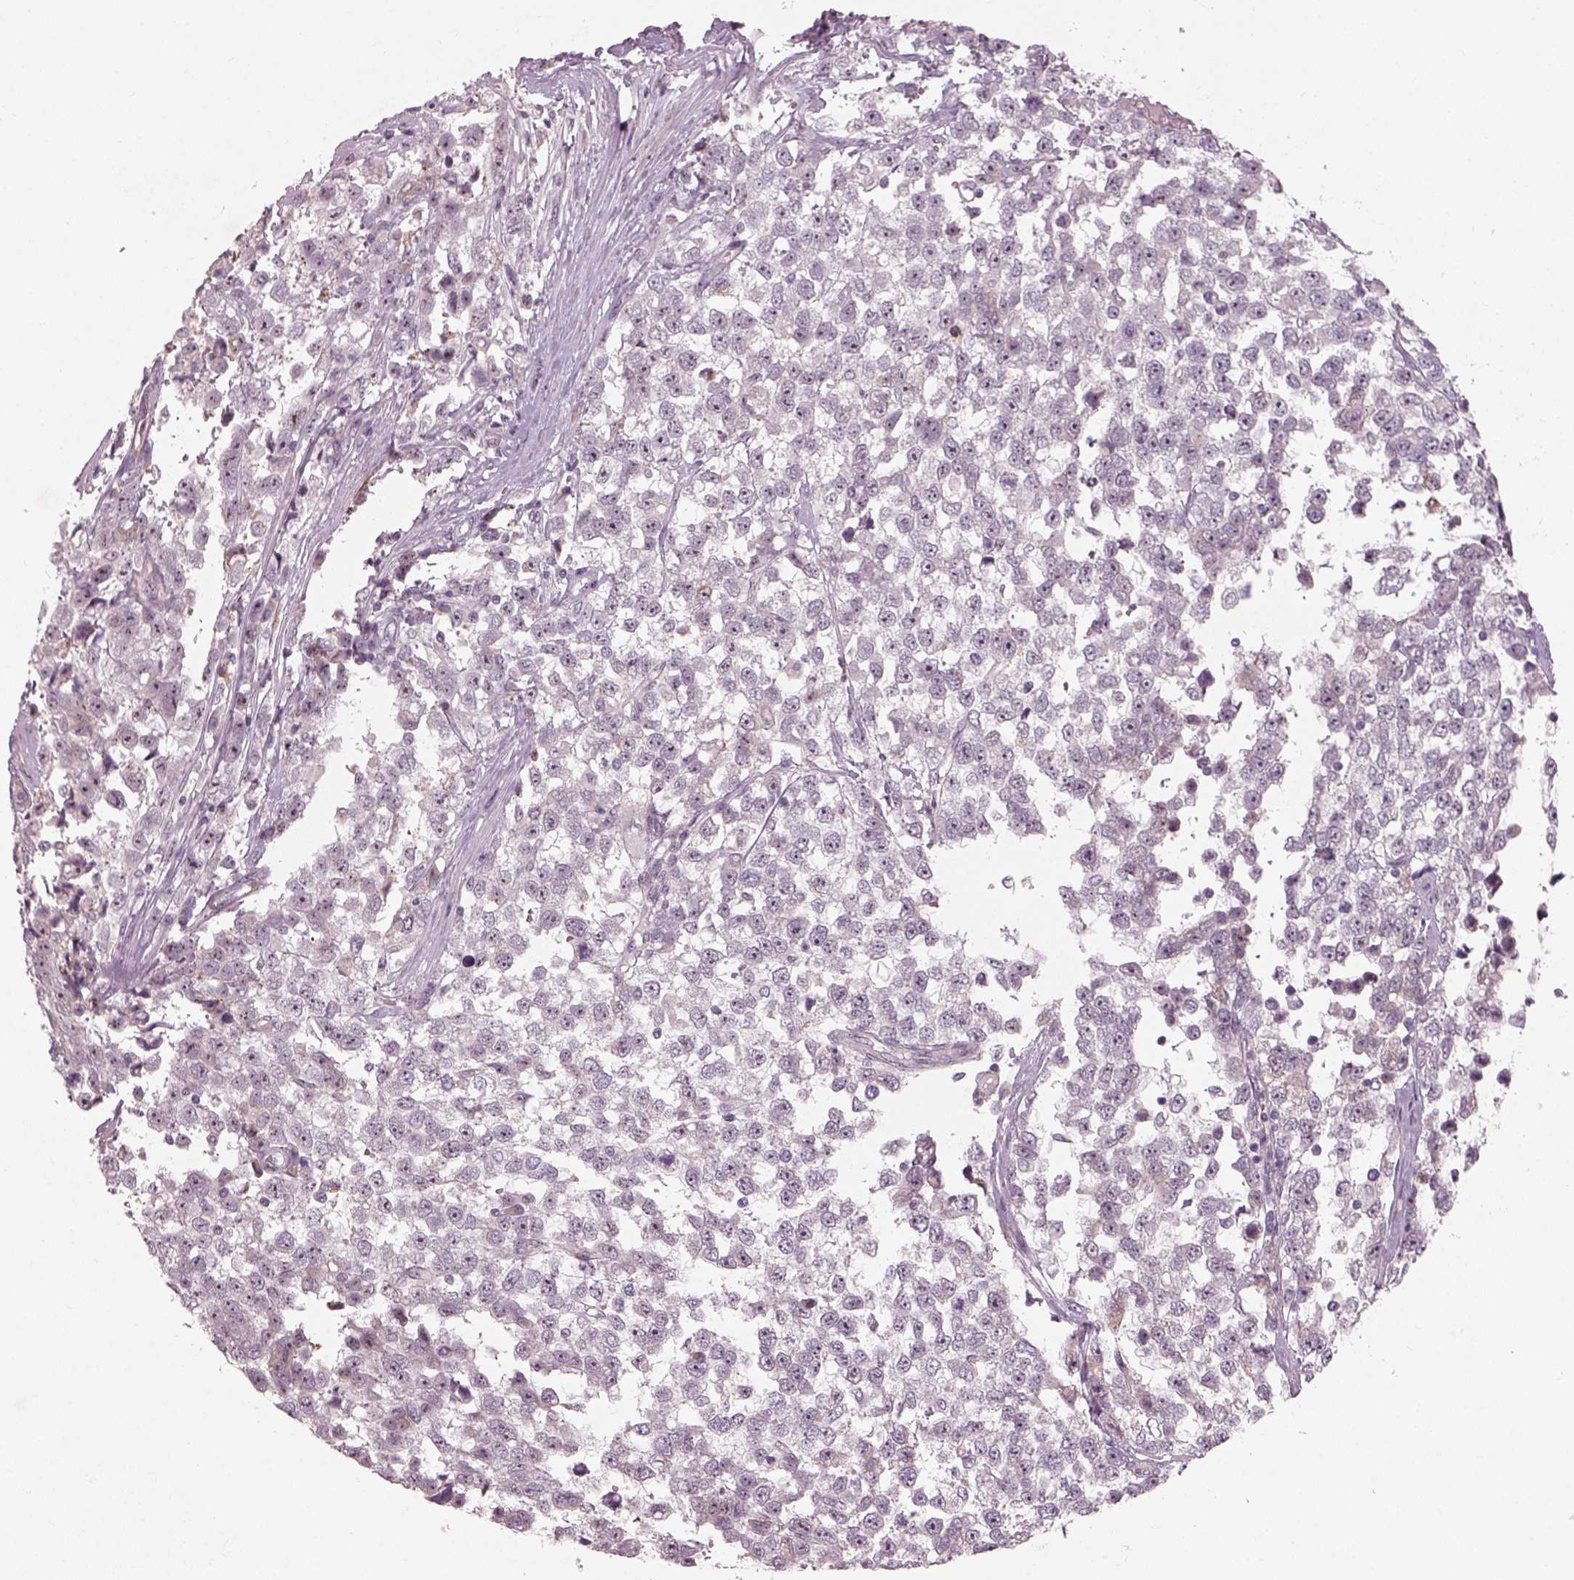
{"staining": {"intensity": "negative", "quantity": "none", "location": "none"}, "tissue": "testis cancer", "cell_type": "Tumor cells", "image_type": "cancer", "snomed": [{"axis": "morphology", "description": "Seminoma, NOS"}, {"axis": "topography", "description": "Testis"}], "caption": "The histopathology image exhibits no significant positivity in tumor cells of testis seminoma. The staining is performed using DAB (3,3'-diaminobenzidine) brown chromogen with nuclei counter-stained in using hematoxylin.", "gene": "CDS1", "patient": {"sex": "male", "age": 34}}